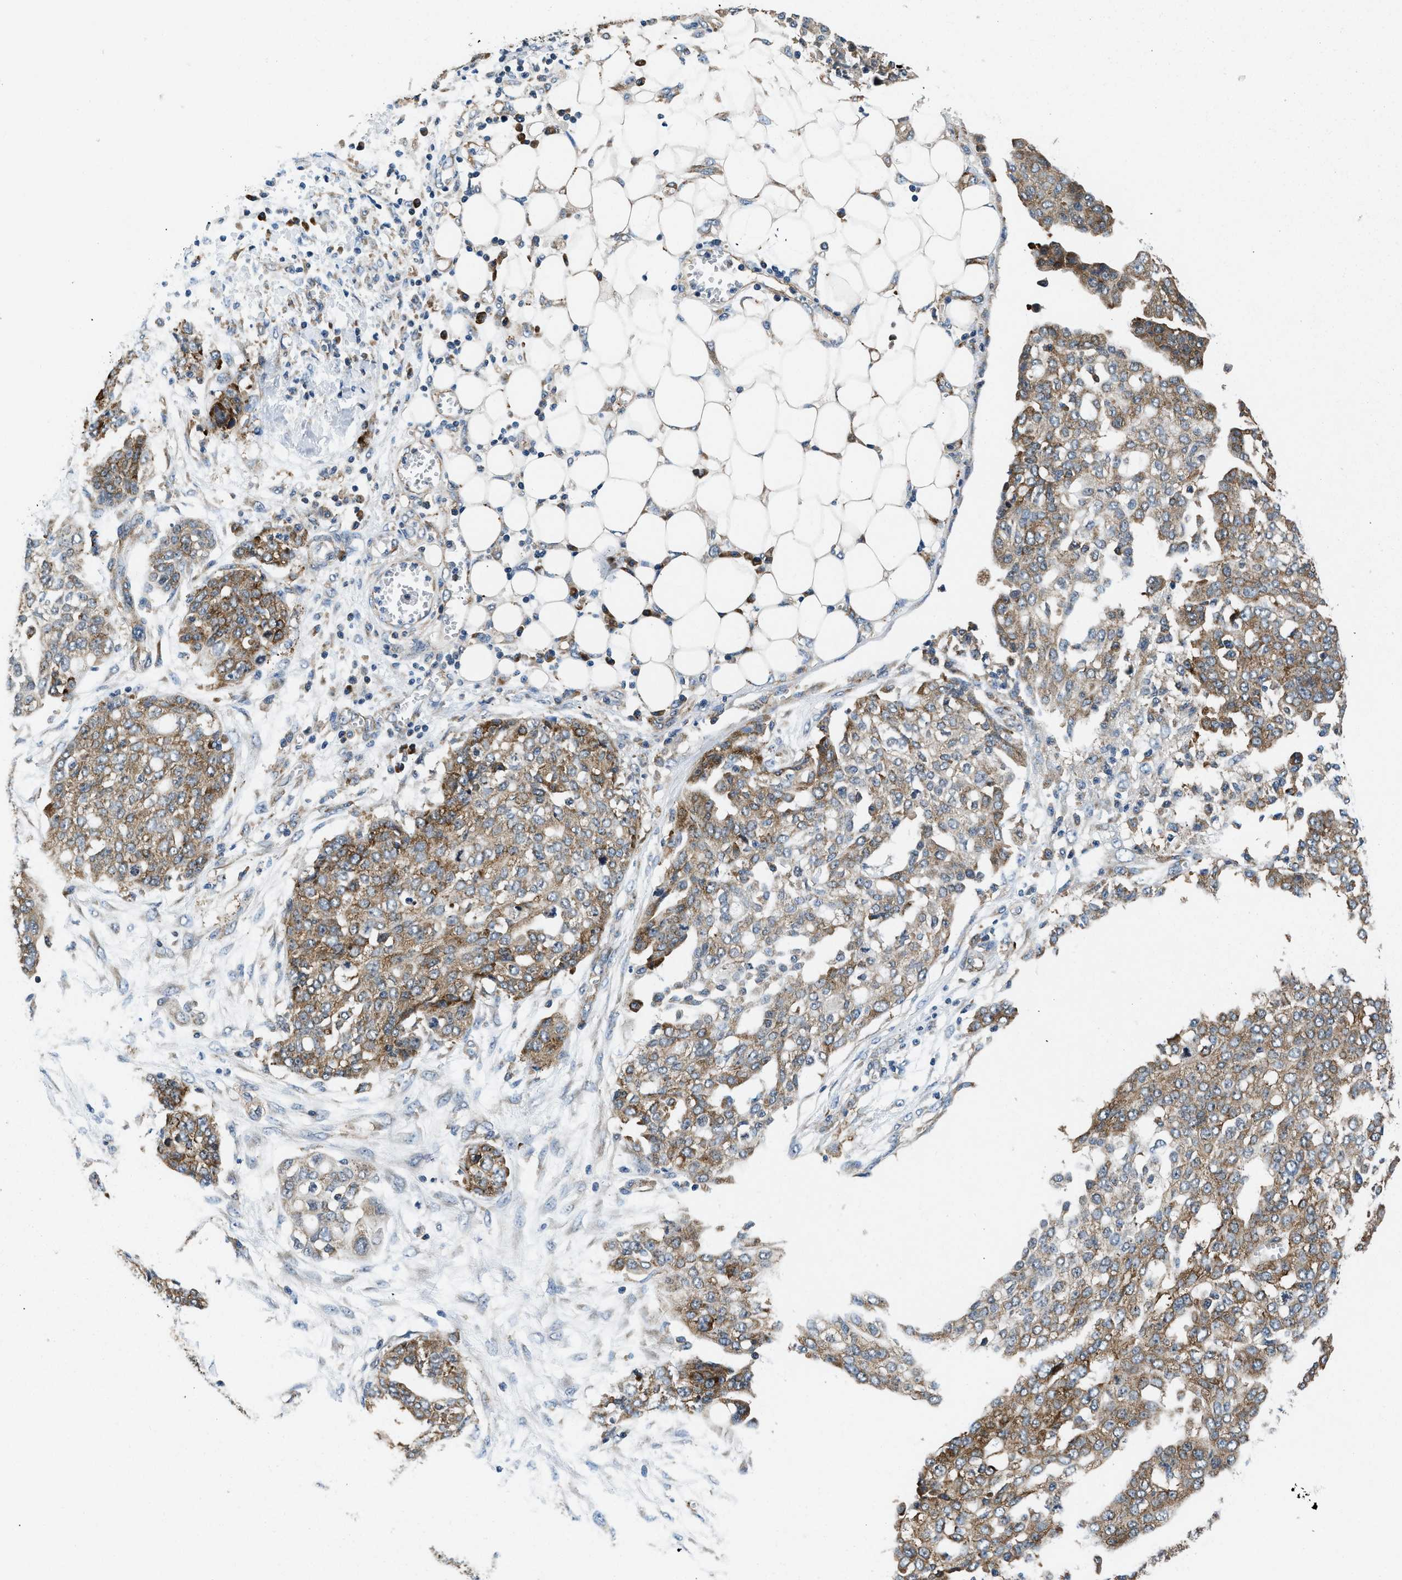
{"staining": {"intensity": "moderate", "quantity": ">75%", "location": "cytoplasmic/membranous"}, "tissue": "ovarian cancer", "cell_type": "Tumor cells", "image_type": "cancer", "snomed": [{"axis": "morphology", "description": "Cystadenocarcinoma, serous, NOS"}, {"axis": "topography", "description": "Soft tissue"}, {"axis": "topography", "description": "Ovary"}], "caption": "Moderate cytoplasmic/membranous protein staining is present in about >75% of tumor cells in ovarian cancer (serous cystadenocarcinoma).", "gene": "PA2G4", "patient": {"sex": "female", "age": 57}}